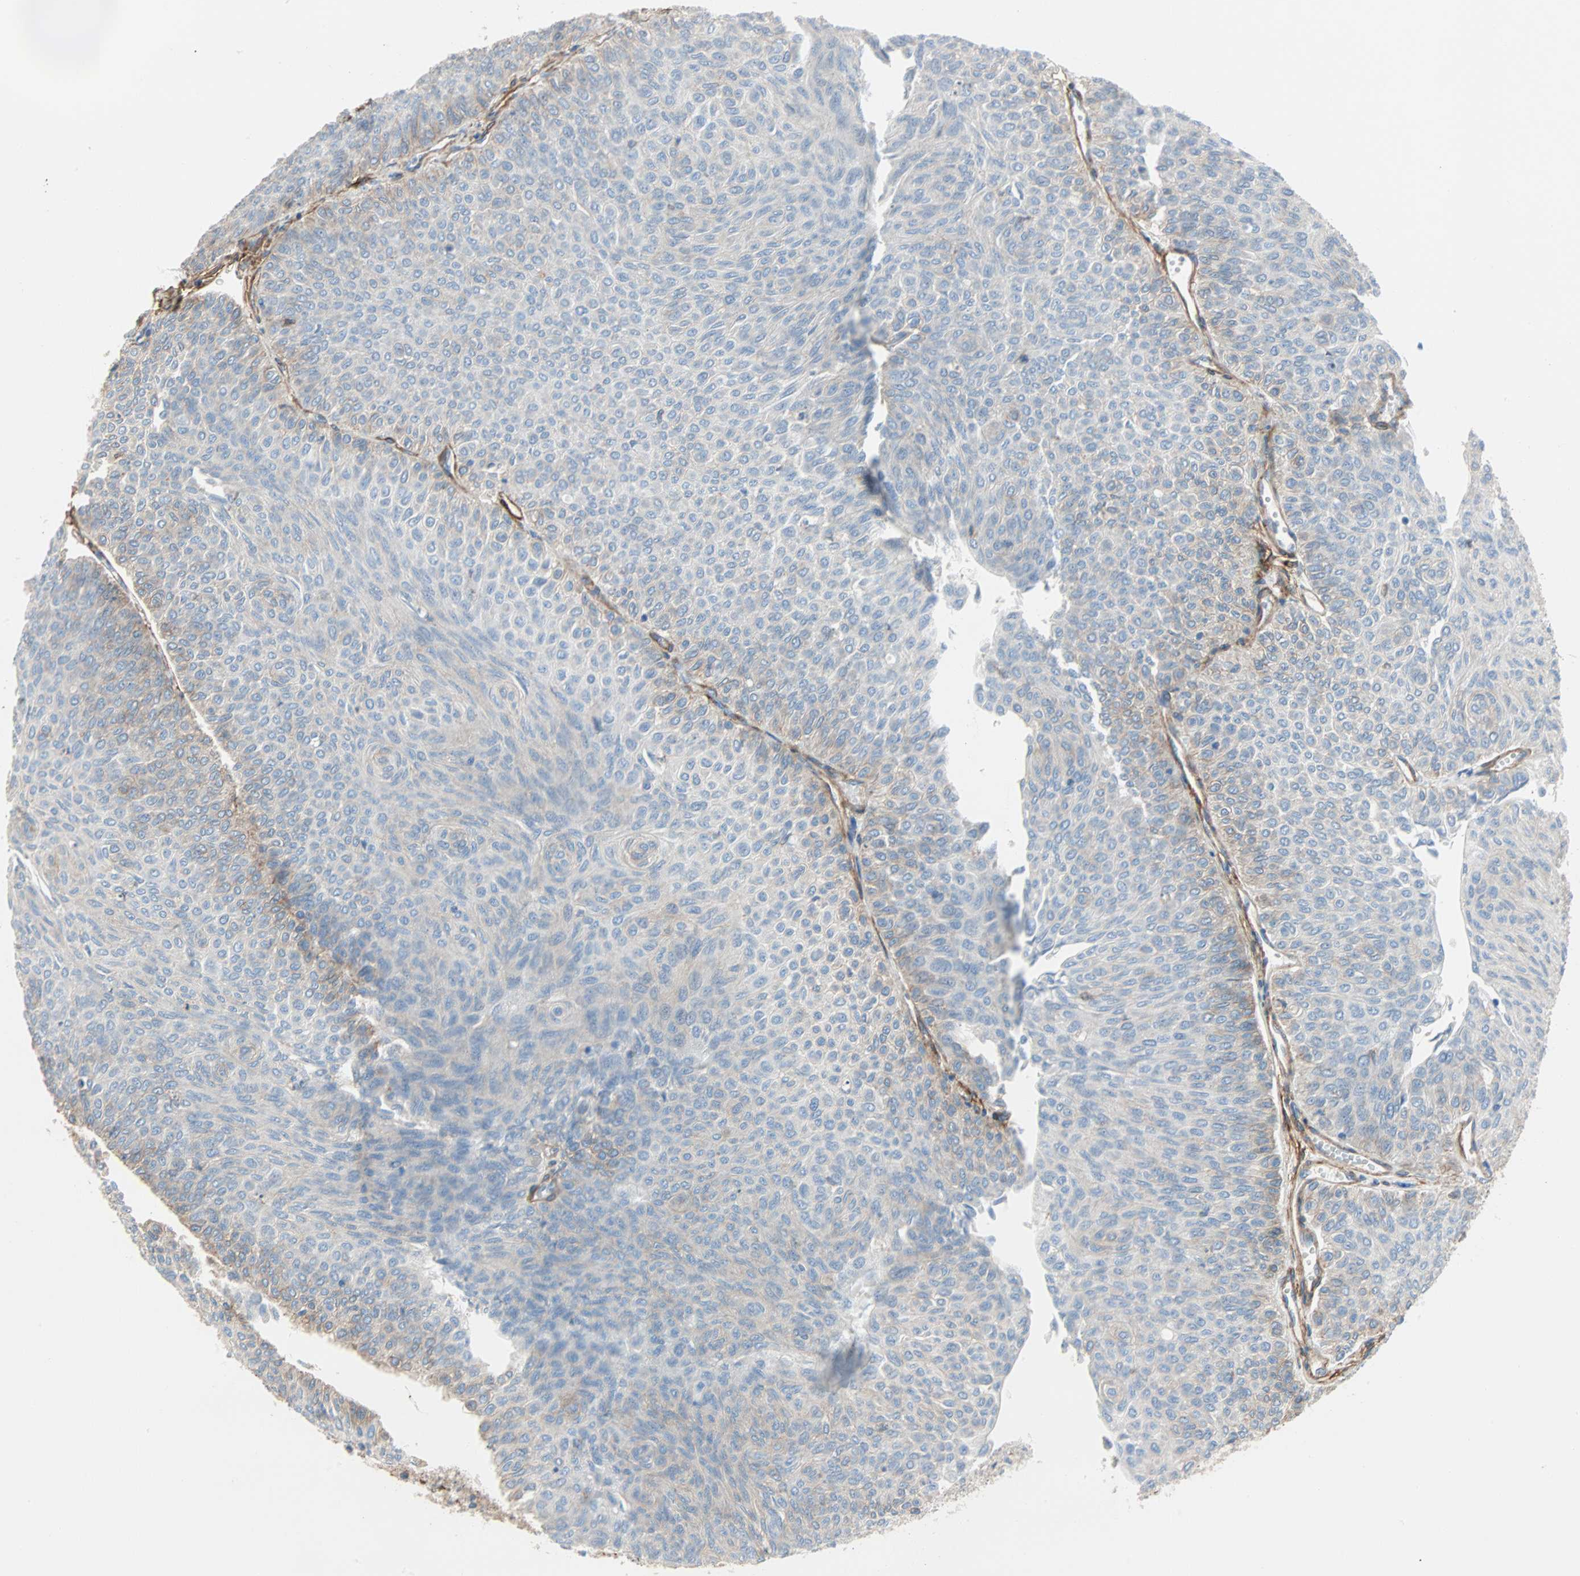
{"staining": {"intensity": "weak", "quantity": "25%-75%", "location": "cytoplasmic/membranous"}, "tissue": "urothelial cancer", "cell_type": "Tumor cells", "image_type": "cancer", "snomed": [{"axis": "morphology", "description": "Urothelial carcinoma, Low grade"}, {"axis": "topography", "description": "Urinary bladder"}], "caption": "Weak cytoplasmic/membranous positivity is appreciated in approximately 25%-75% of tumor cells in urothelial cancer. (IHC, brightfield microscopy, high magnification).", "gene": "EPB41L2", "patient": {"sex": "male", "age": 78}}